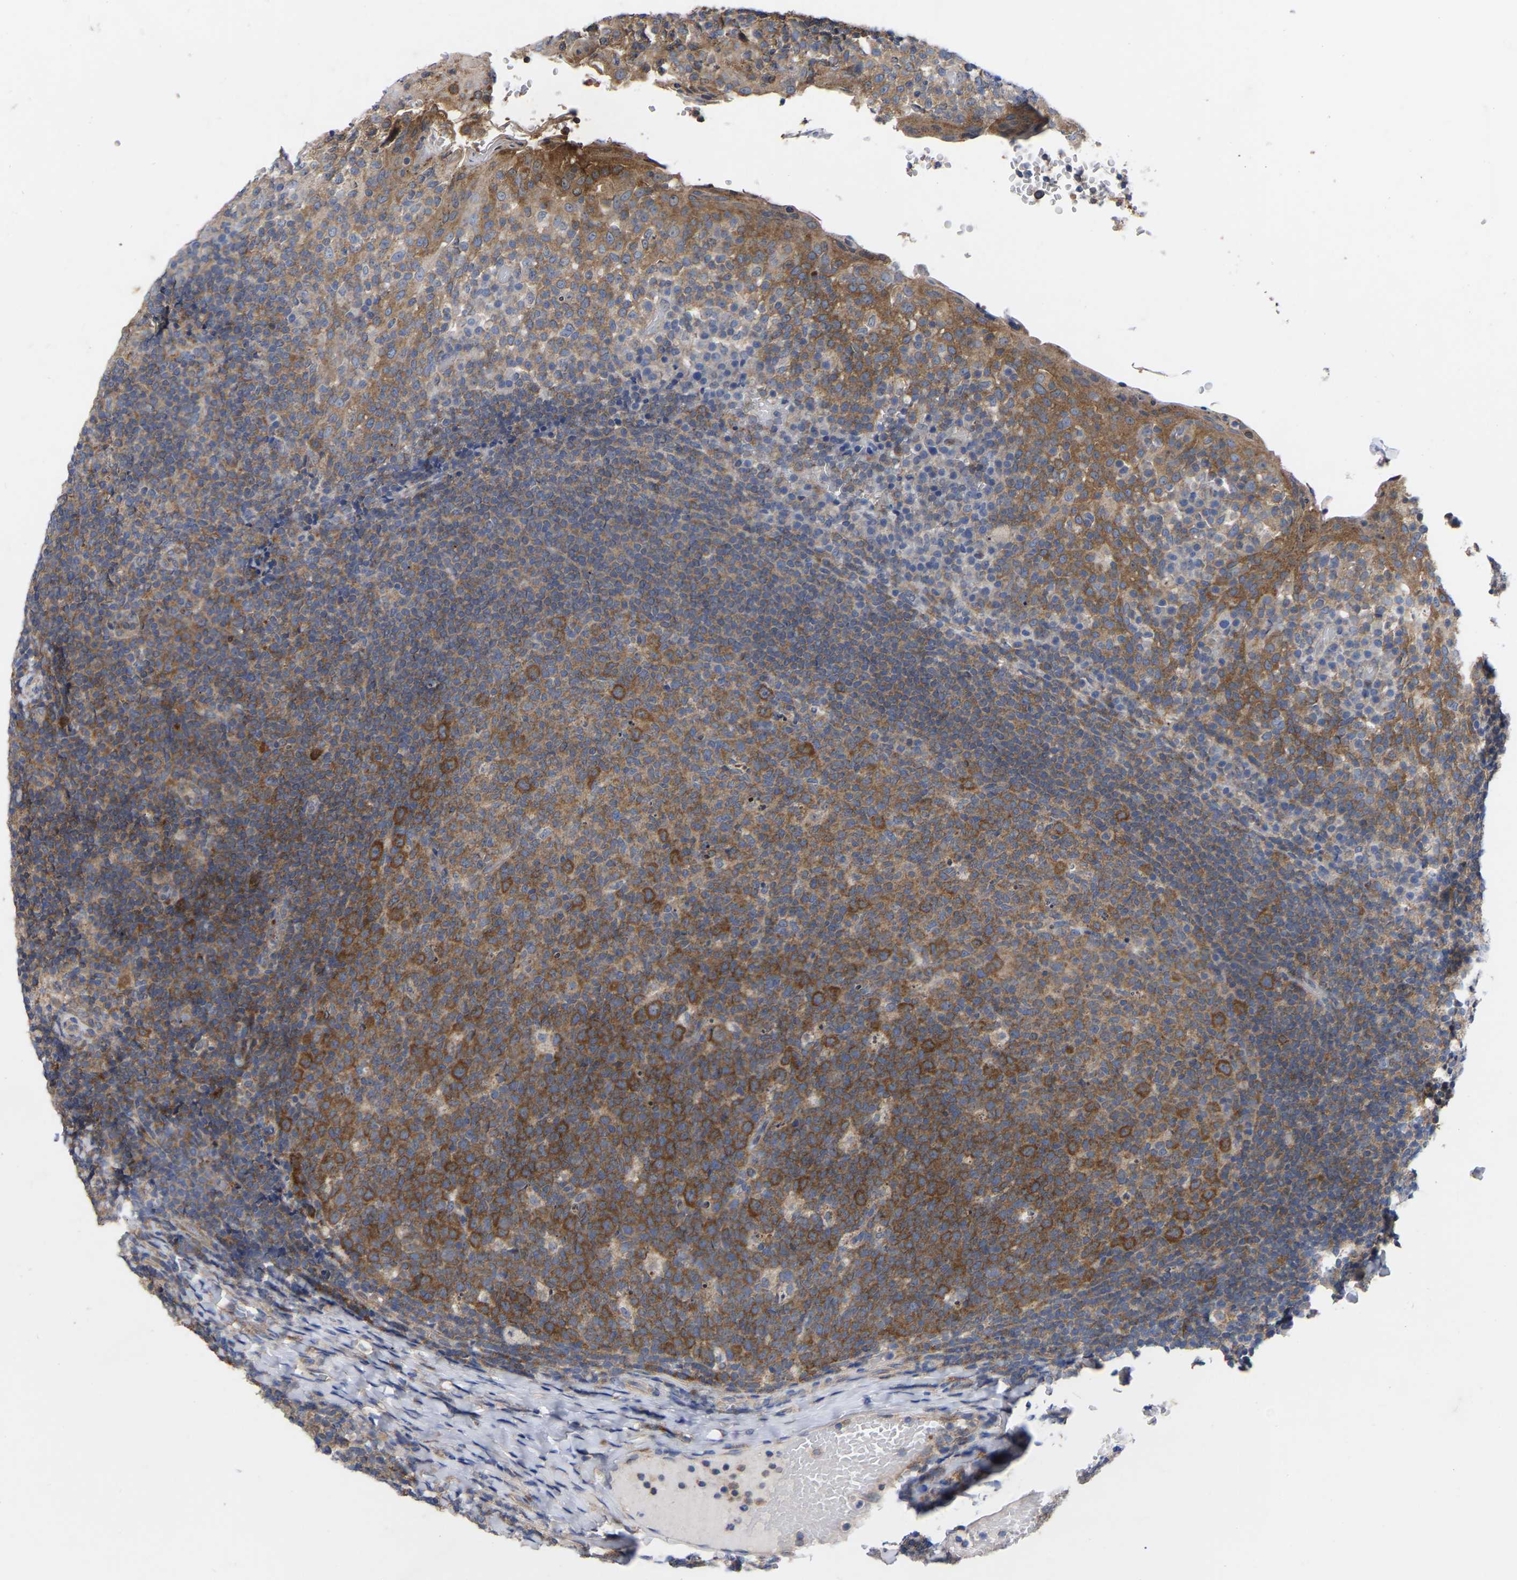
{"staining": {"intensity": "strong", "quantity": ">75%", "location": "cytoplasmic/membranous"}, "tissue": "tonsil", "cell_type": "Germinal center cells", "image_type": "normal", "snomed": [{"axis": "morphology", "description": "Normal tissue, NOS"}, {"axis": "topography", "description": "Tonsil"}], "caption": "Immunohistochemical staining of benign tonsil displays strong cytoplasmic/membranous protein expression in about >75% of germinal center cells. The protein of interest is shown in brown color, while the nuclei are stained blue.", "gene": "TCP1", "patient": {"sex": "female", "age": 19}}